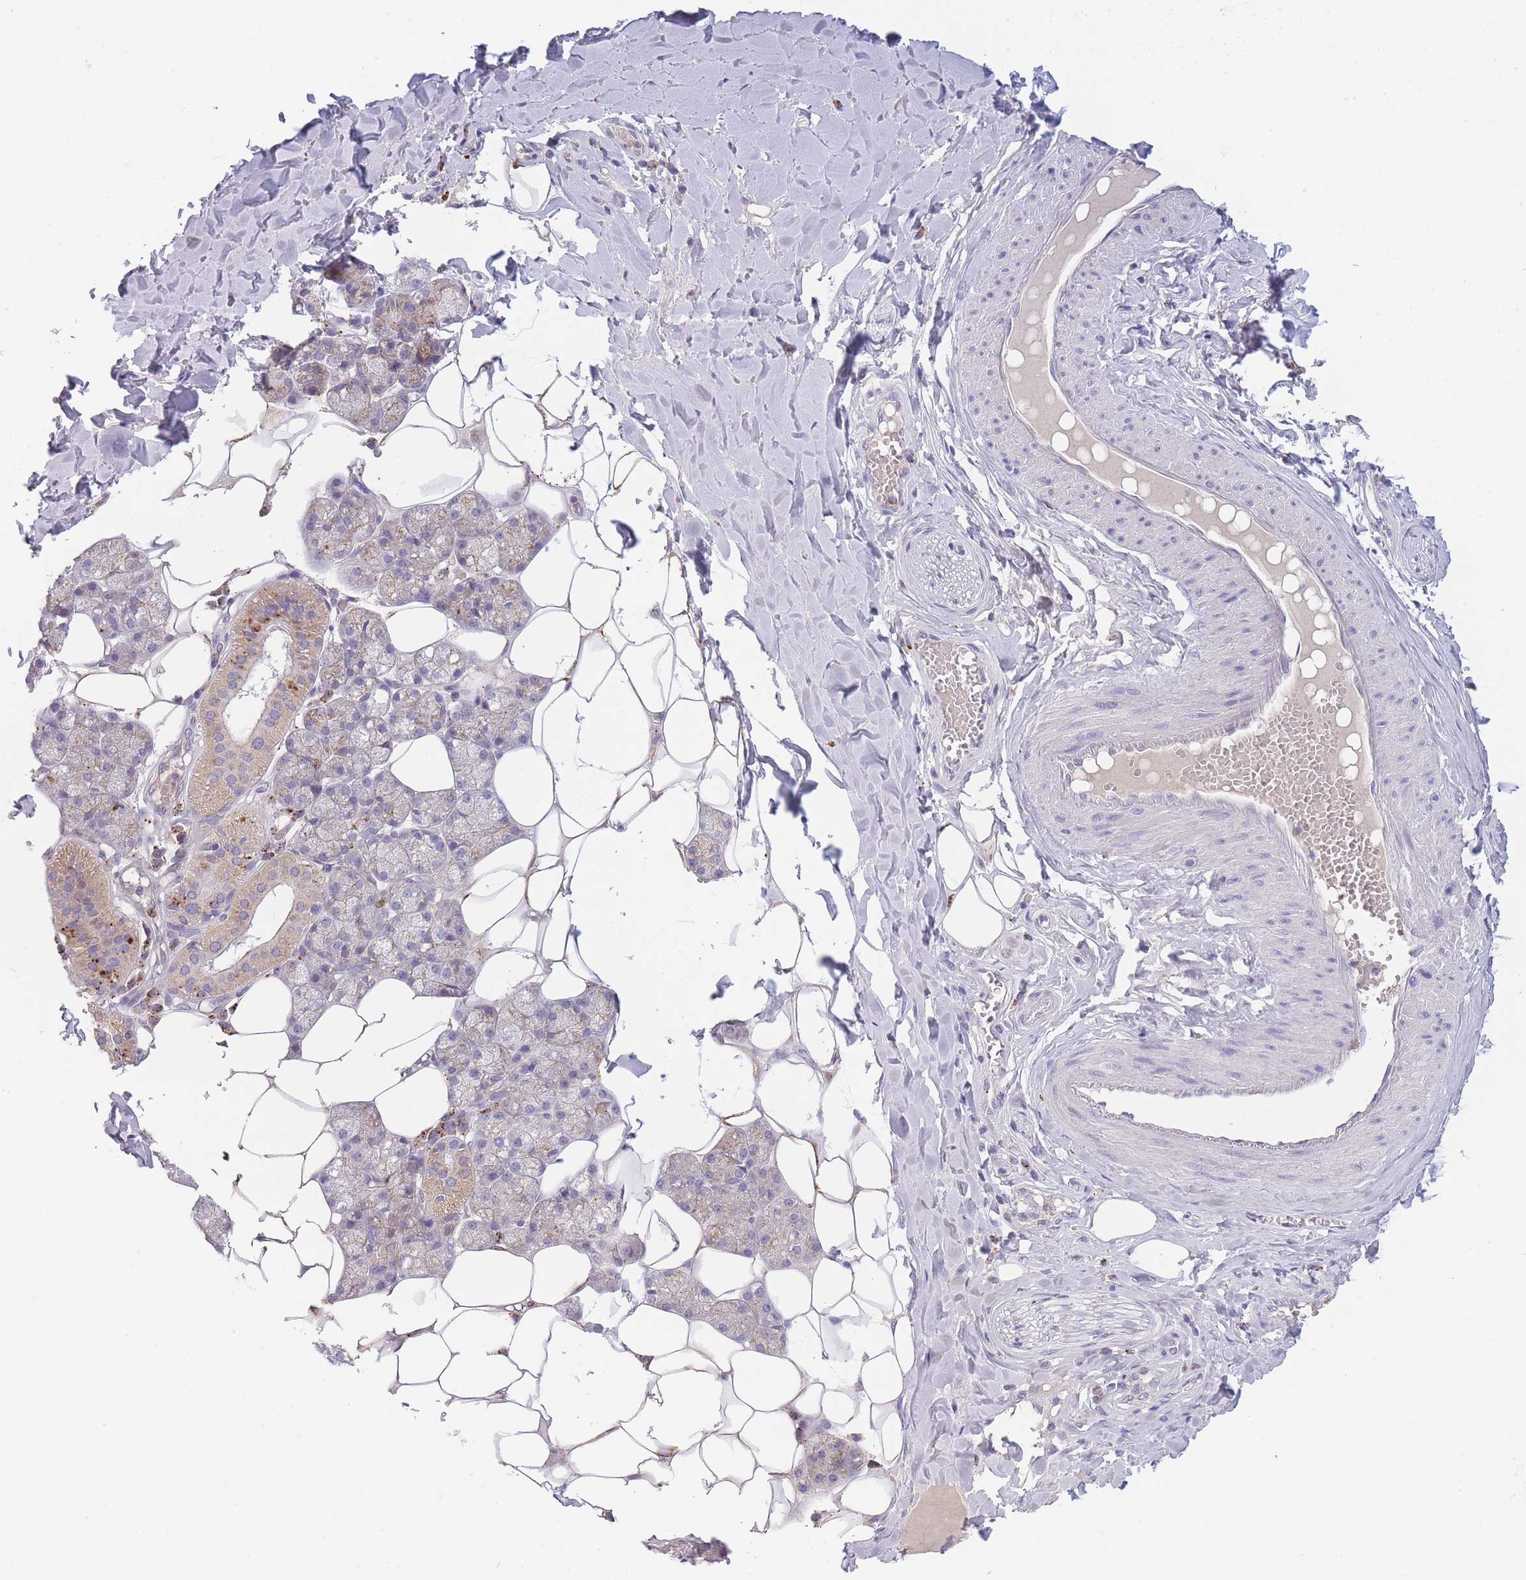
{"staining": {"intensity": "weak", "quantity": "<25%", "location": "cytoplasmic/membranous"}, "tissue": "salivary gland", "cell_type": "Glandular cells", "image_type": "normal", "snomed": [{"axis": "morphology", "description": "Normal tissue, NOS"}, {"axis": "topography", "description": "Salivary gland"}], "caption": "Human salivary gland stained for a protein using IHC exhibits no positivity in glandular cells.", "gene": "TRIM61", "patient": {"sex": "male", "age": 62}}